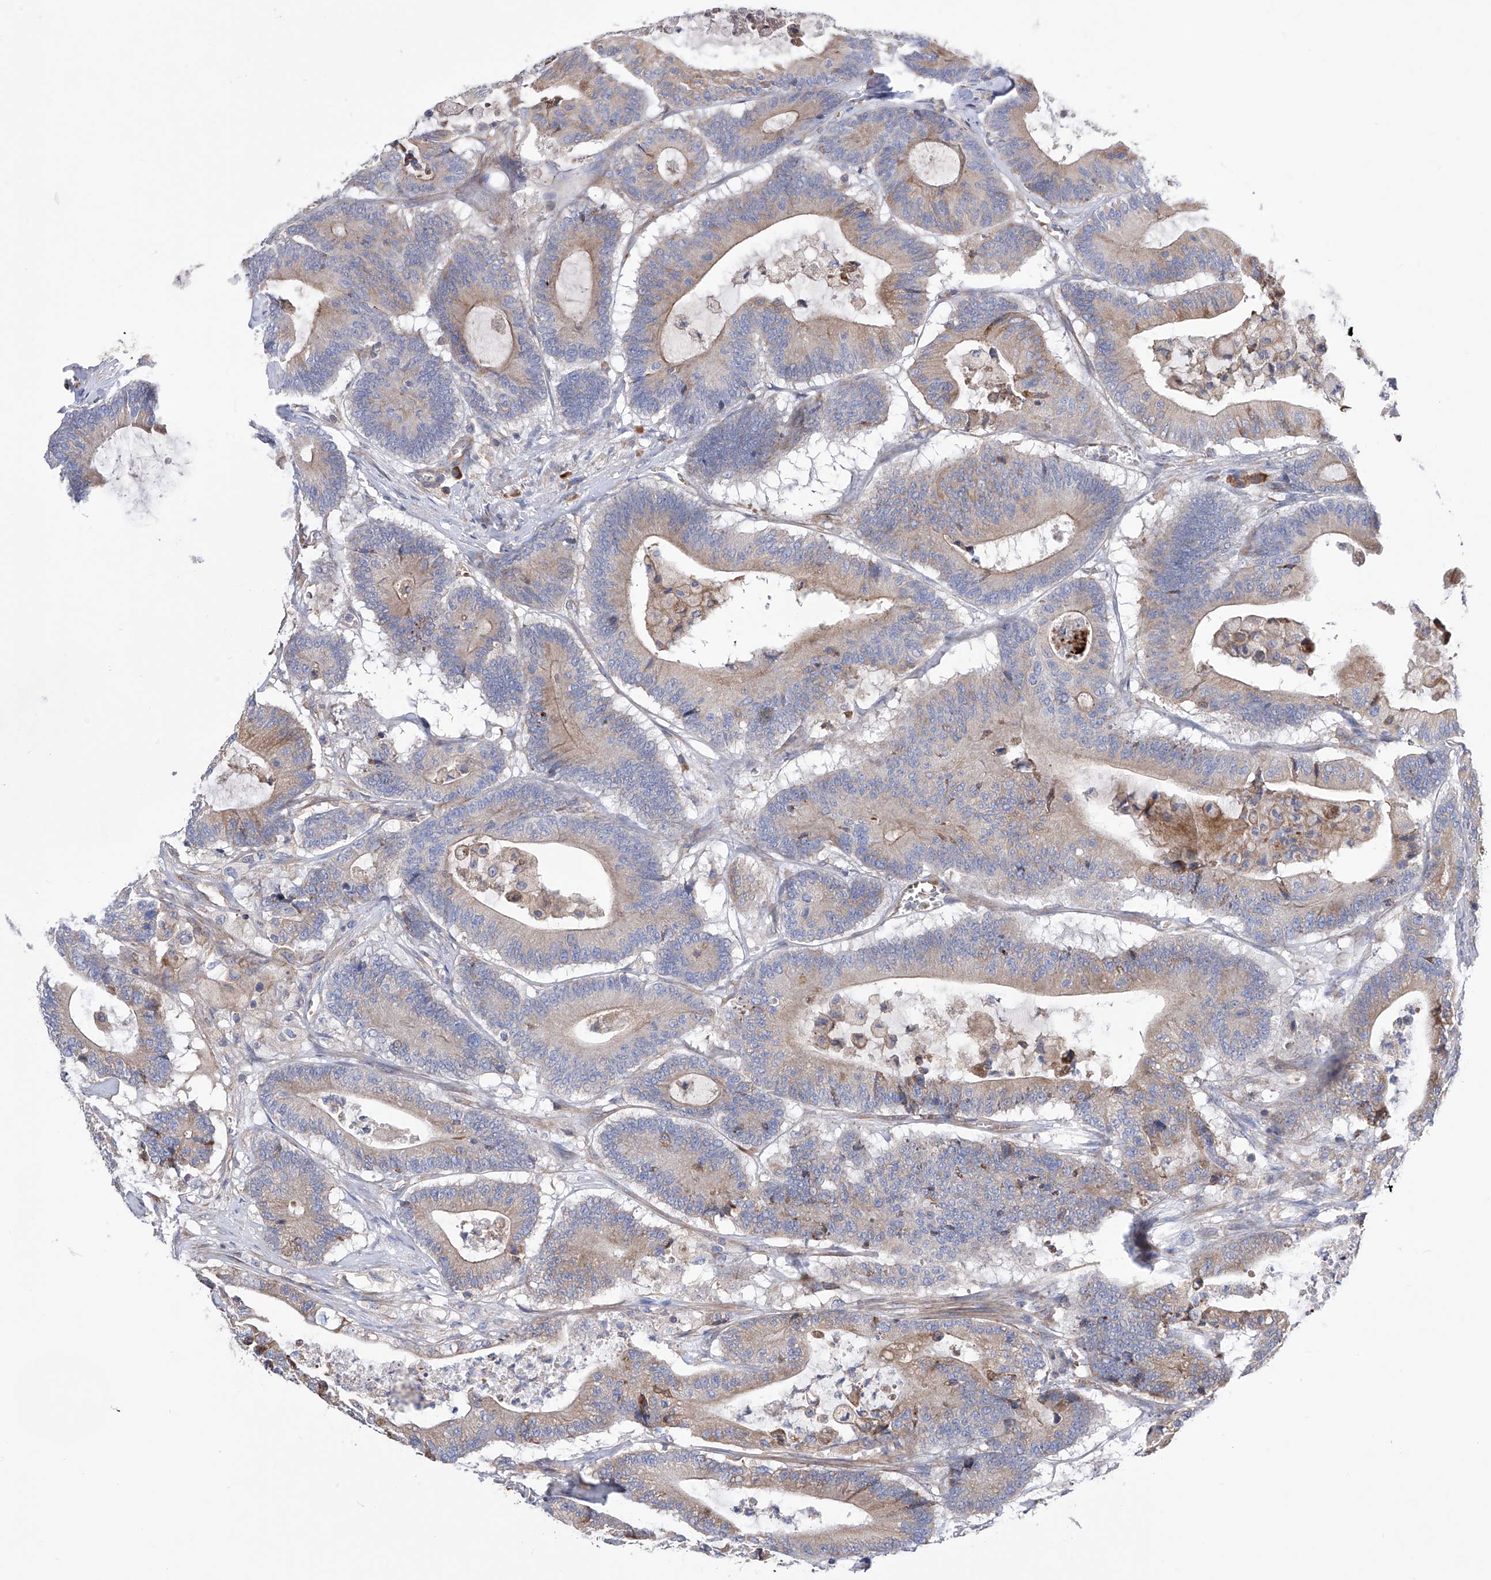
{"staining": {"intensity": "moderate", "quantity": "<25%", "location": "cytoplasmic/membranous"}, "tissue": "colorectal cancer", "cell_type": "Tumor cells", "image_type": "cancer", "snomed": [{"axis": "morphology", "description": "Adenocarcinoma, NOS"}, {"axis": "topography", "description": "Colon"}], "caption": "Colorectal cancer (adenocarcinoma) tissue displays moderate cytoplasmic/membranous staining in about <25% of tumor cells, visualized by immunohistochemistry.", "gene": "NFATC4", "patient": {"sex": "female", "age": 84}}